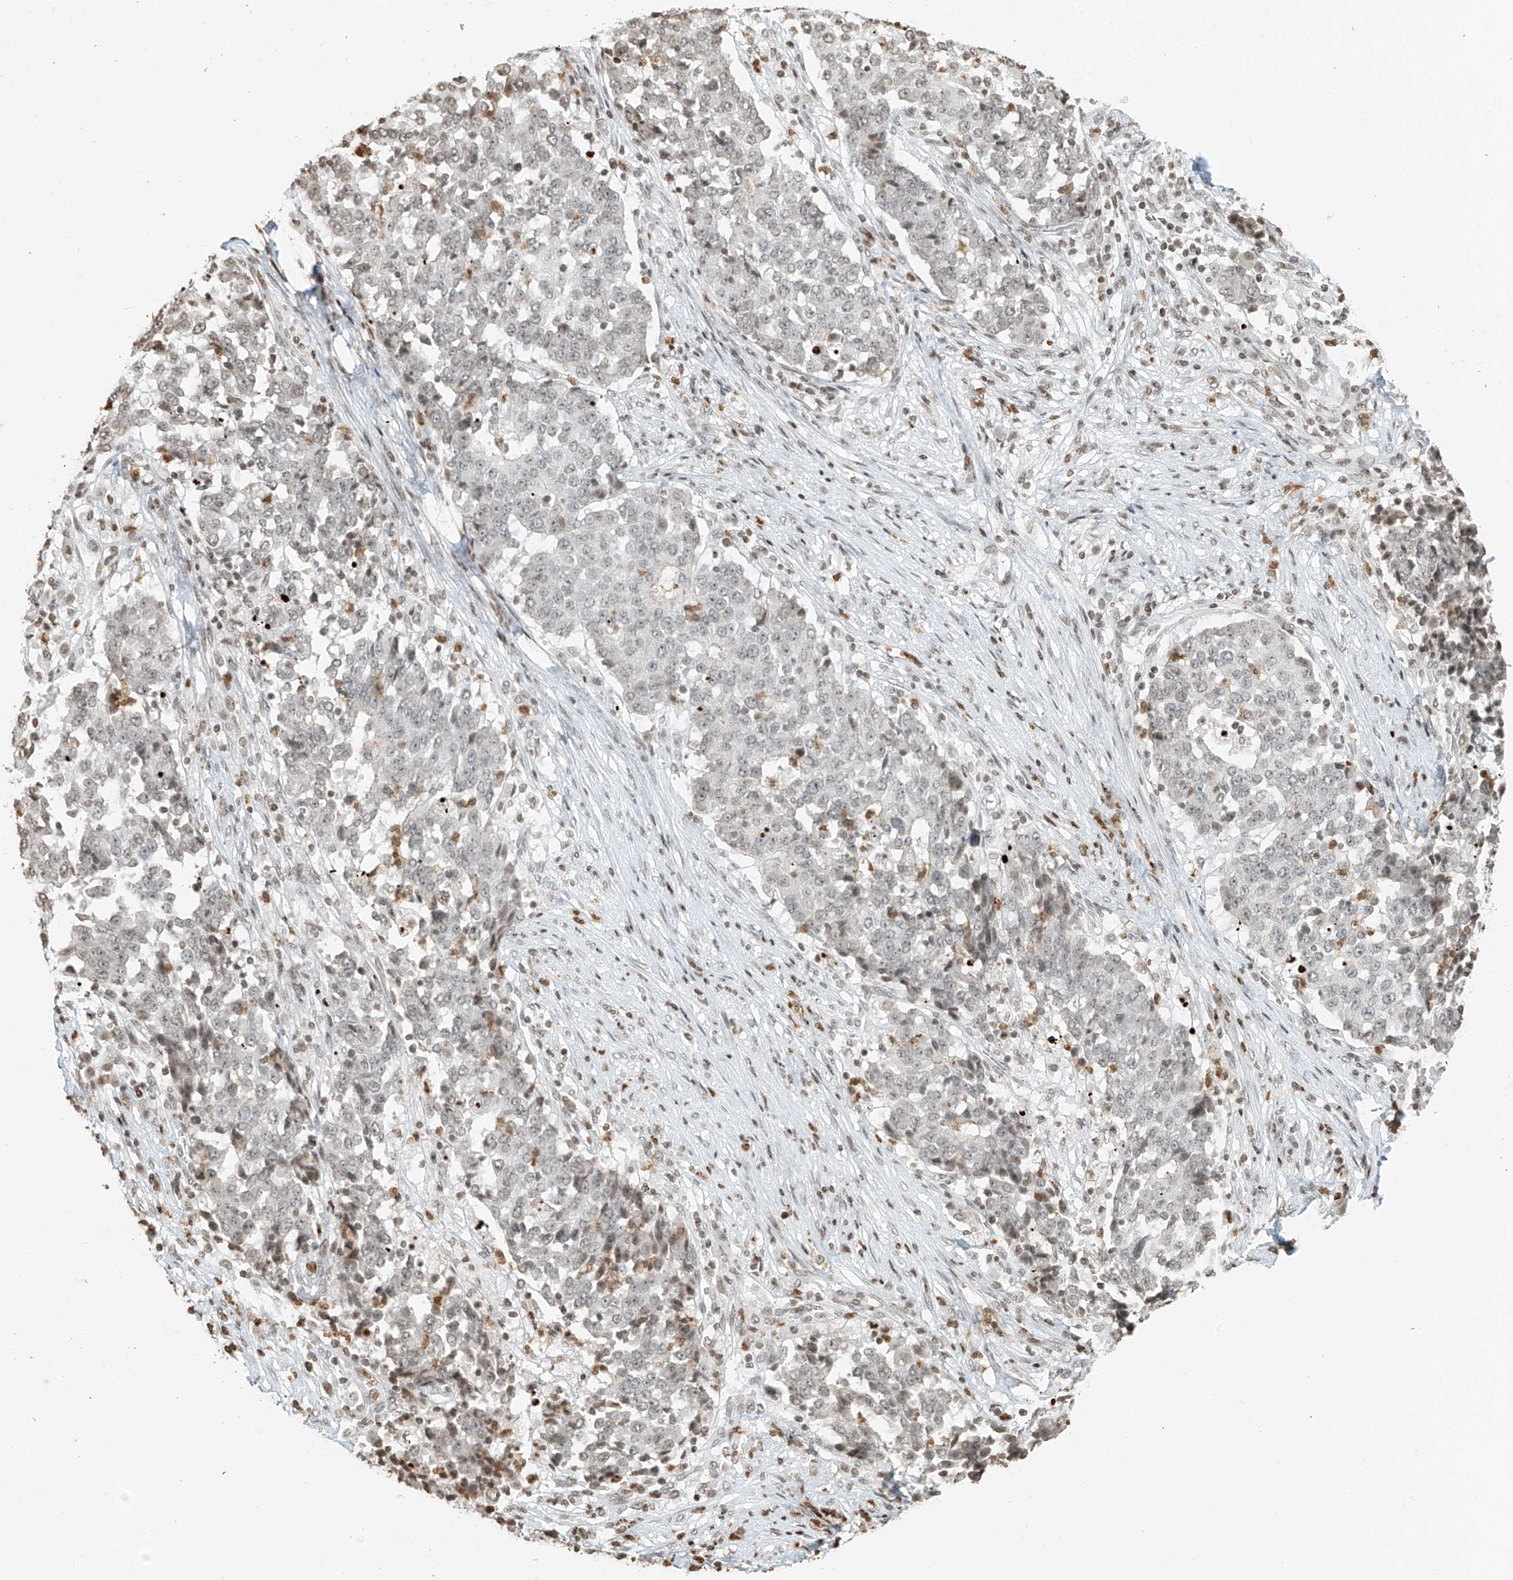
{"staining": {"intensity": "negative", "quantity": "none", "location": "none"}, "tissue": "stomach cancer", "cell_type": "Tumor cells", "image_type": "cancer", "snomed": [{"axis": "morphology", "description": "Adenocarcinoma, NOS"}, {"axis": "topography", "description": "Stomach"}], "caption": "Immunohistochemistry (IHC) of human adenocarcinoma (stomach) shows no expression in tumor cells.", "gene": "C17orf58", "patient": {"sex": "male", "age": 59}}